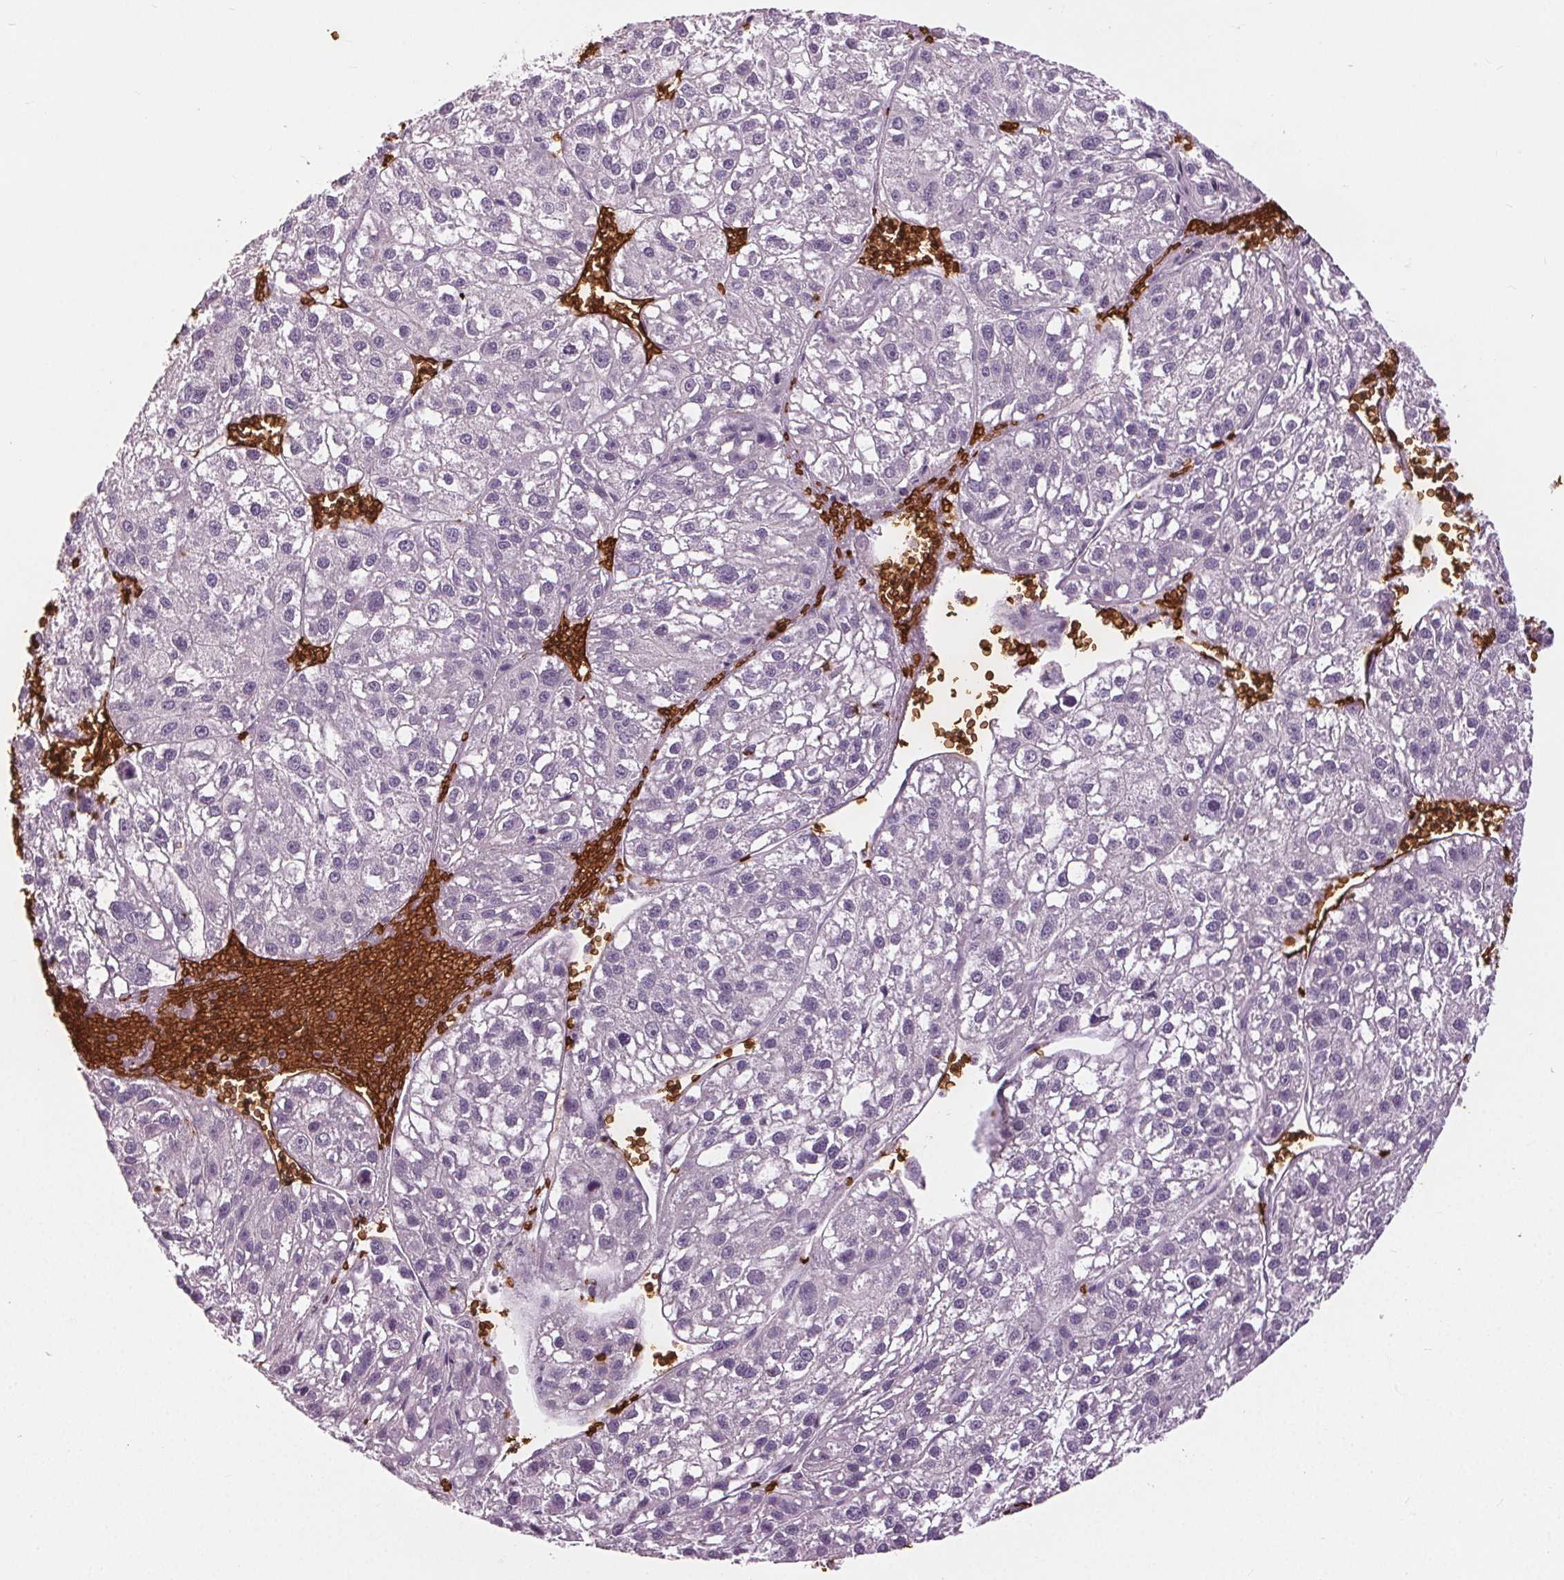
{"staining": {"intensity": "negative", "quantity": "none", "location": "none"}, "tissue": "liver cancer", "cell_type": "Tumor cells", "image_type": "cancer", "snomed": [{"axis": "morphology", "description": "Carcinoma, Hepatocellular, NOS"}, {"axis": "topography", "description": "Liver"}], "caption": "DAB immunohistochemical staining of liver cancer reveals no significant expression in tumor cells. The staining is performed using DAB brown chromogen with nuclei counter-stained in using hematoxylin.", "gene": "SLC4A1", "patient": {"sex": "female", "age": 70}}